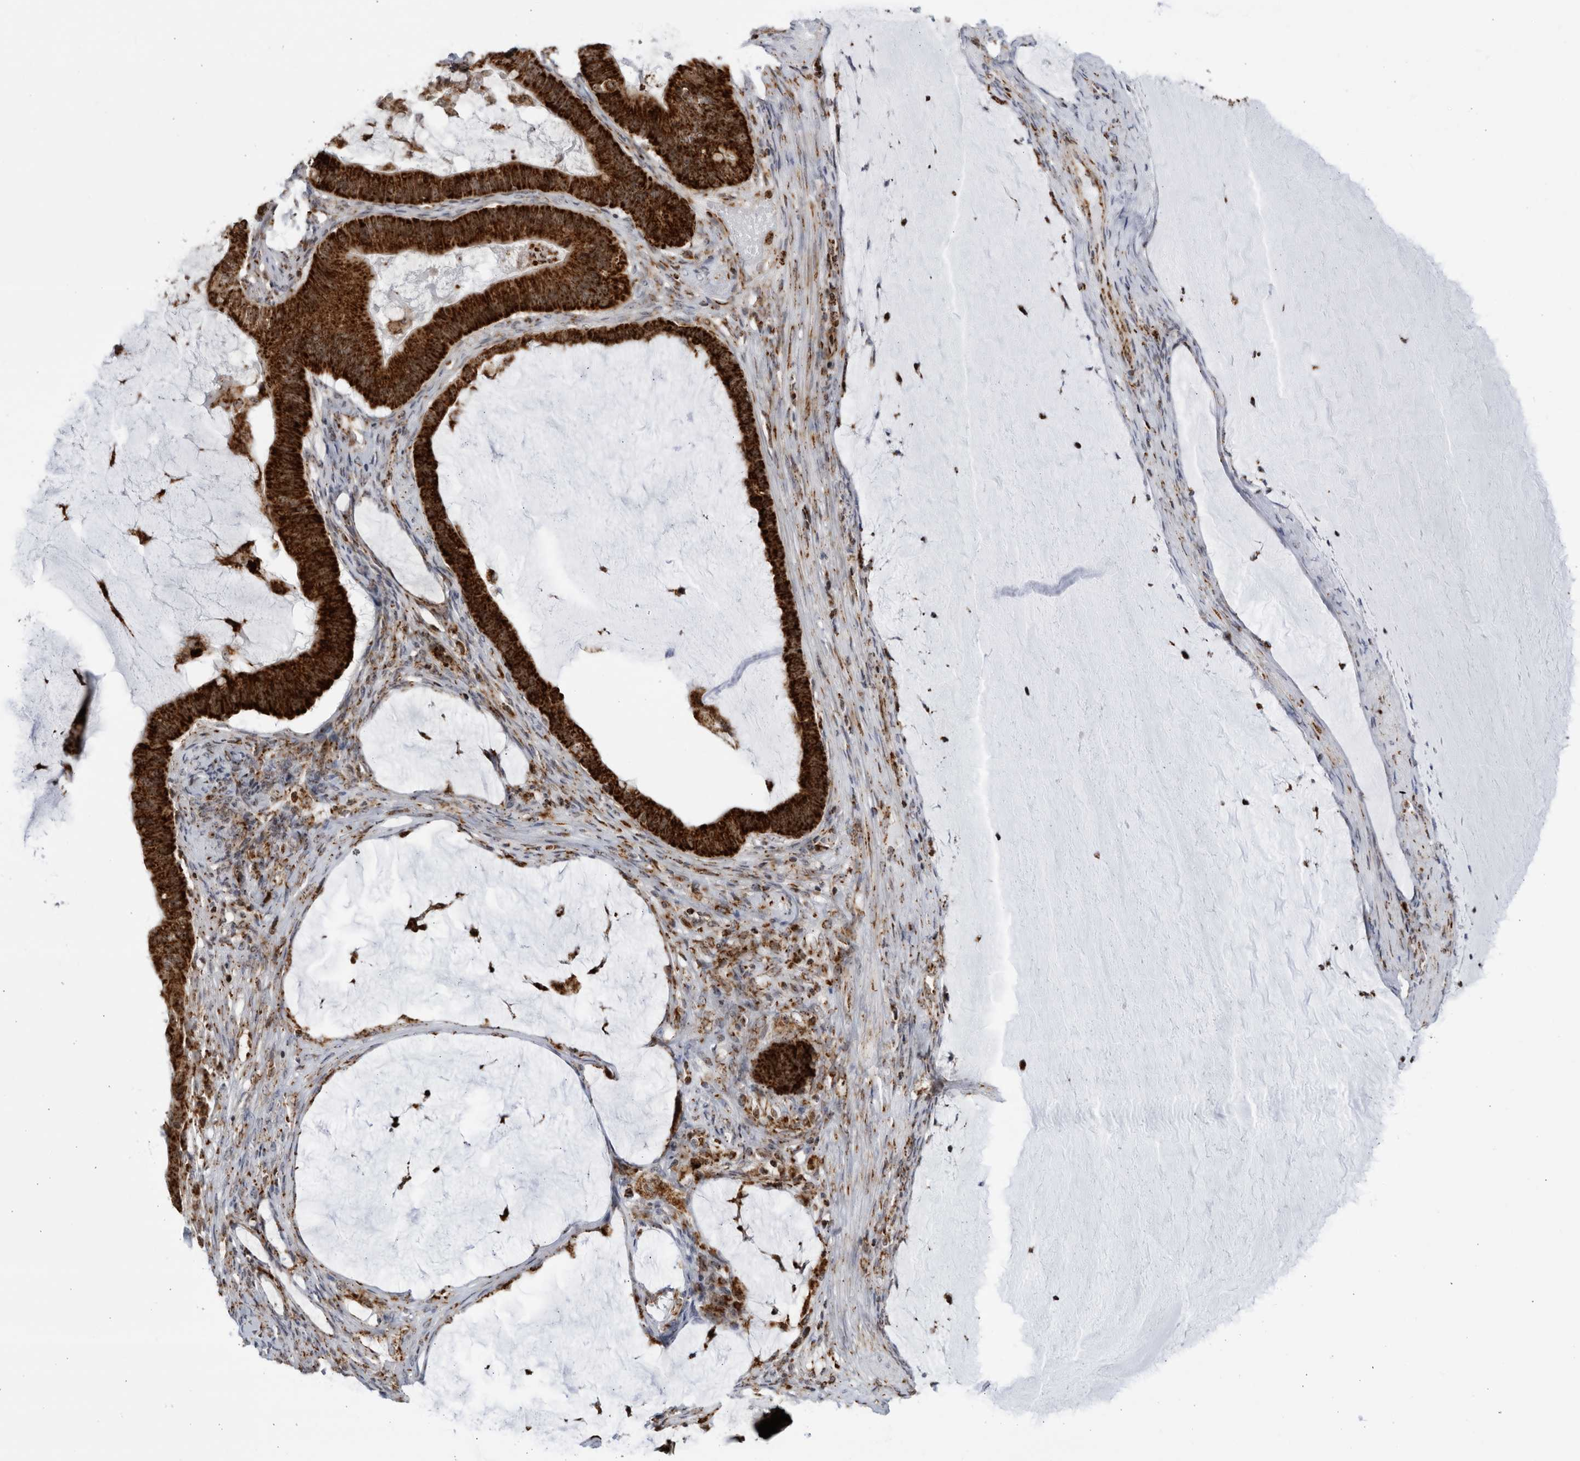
{"staining": {"intensity": "strong", "quantity": ">75%", "location": "cytoplasmic/membranous"}, "tissue": "ovarian cancer", "cell_type": "Tumor cells", "image_type": "cancer", "snomed": [{"axis": "morphology", "description": "Cystadenocarcinoma, mucinous, NOS"}, {"axis": "topography", "description": "Ovary"}], "caption": "Immunohistochemistry staining of ovarian cancer, which reveals high levels of strong cytoplasmic/membranous expression in about >75% of tumor cells indicating strong cytoplasmic/membranous protein expression. The staining was performed using DAB (3,3'-diaminobenzidine) (brown) for protein detection and nuclei were counterstained in hematoxylin (blue).", "gene": "RBM34", "patient": {"sex": "female", "age": 61}}